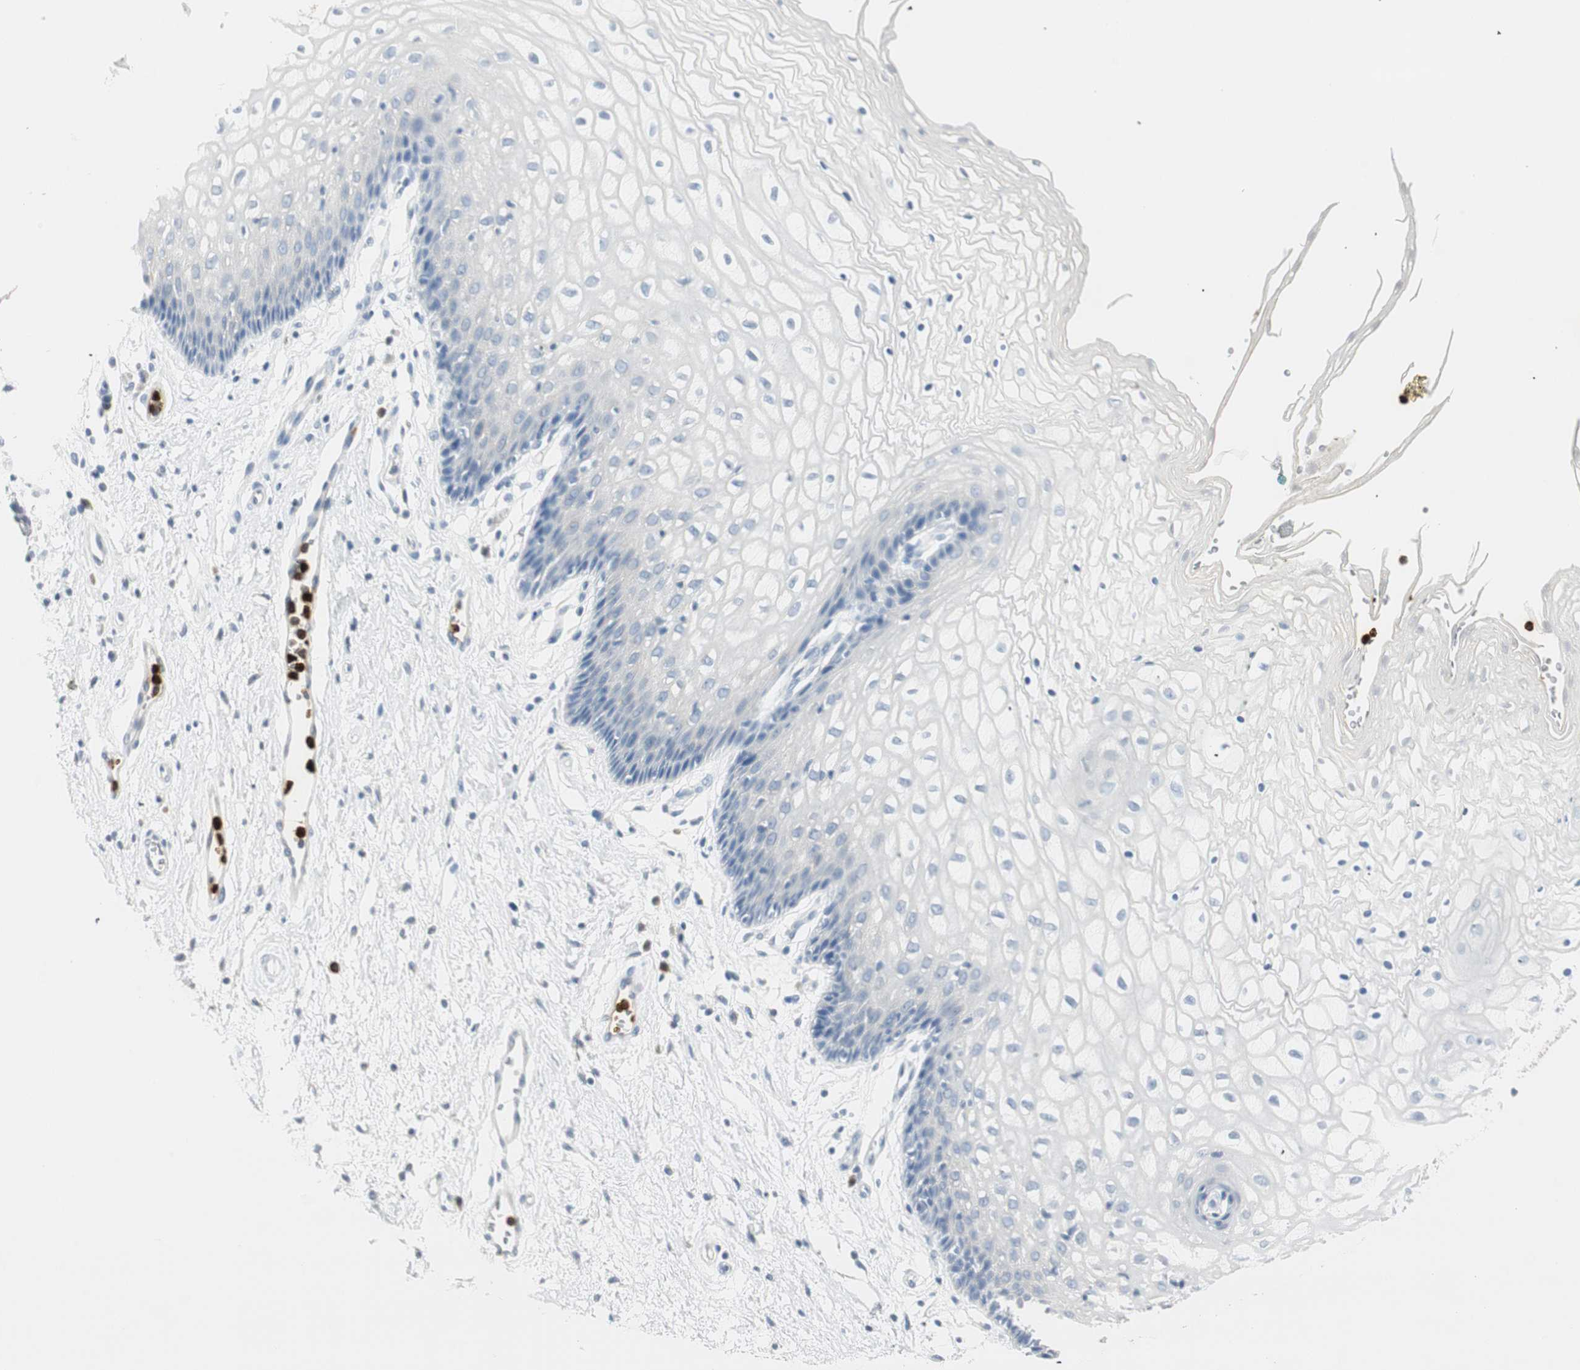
{"staining": {"intensity": "negative", "quantity": "none", "location": "none"}, "tissue": "vagina", "cell_type": "Squamous epithelial cells", "image_type": "normal", "snomed": [{"axis": "morphology", "description": "Normal tissue, NOS"}, {"axis": "topography", "description": "Vagina"}], "caption": "This is an IHC photomicrograph of benign human vagina. There is no staining in squamous epithelial cells.", "gene": "PRTN3", "patient": {"sex": "female", "age": 34}}